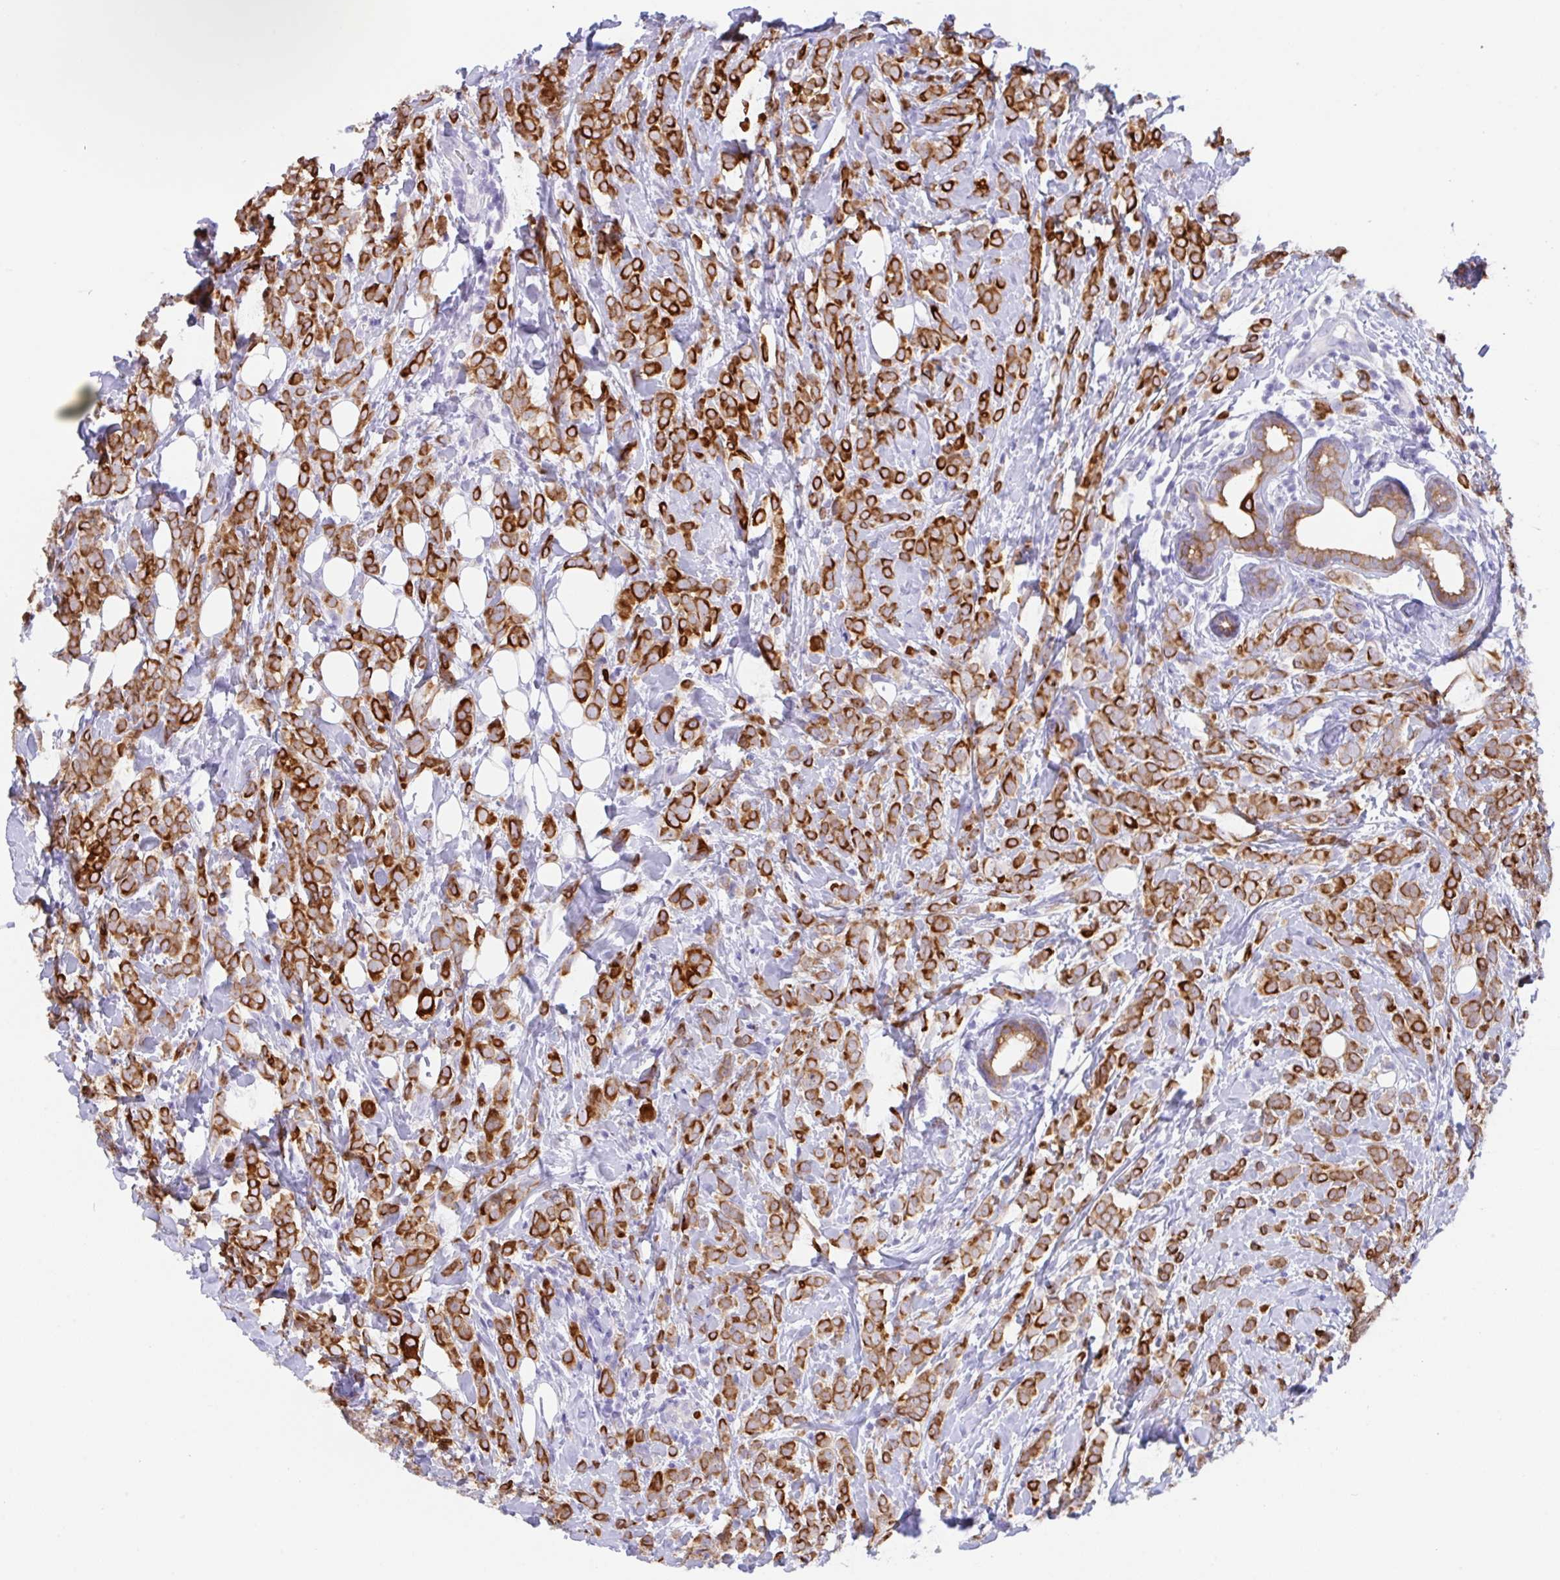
{"staining": {"intensity": "strong", "quantity": ">75%", "location": "cytoplasmic/membranous"}, "tissue": "breast cancer", "cell_type": "Tumor cells", "image_type": "cancer", "snomed": [{"axis": "morphology", "description": "Lobular carcinoma"}, {"axis": "topography", "description": "Breast"}], "caption": "A photomicrograph of human breast cancer (lobular carcinoma) stained for a protein reveals strong cytoplasmic/membranous brown staining in tumor cells.", "gene": "TRAF4", "patient": {"sex": "female", "age": 49}}